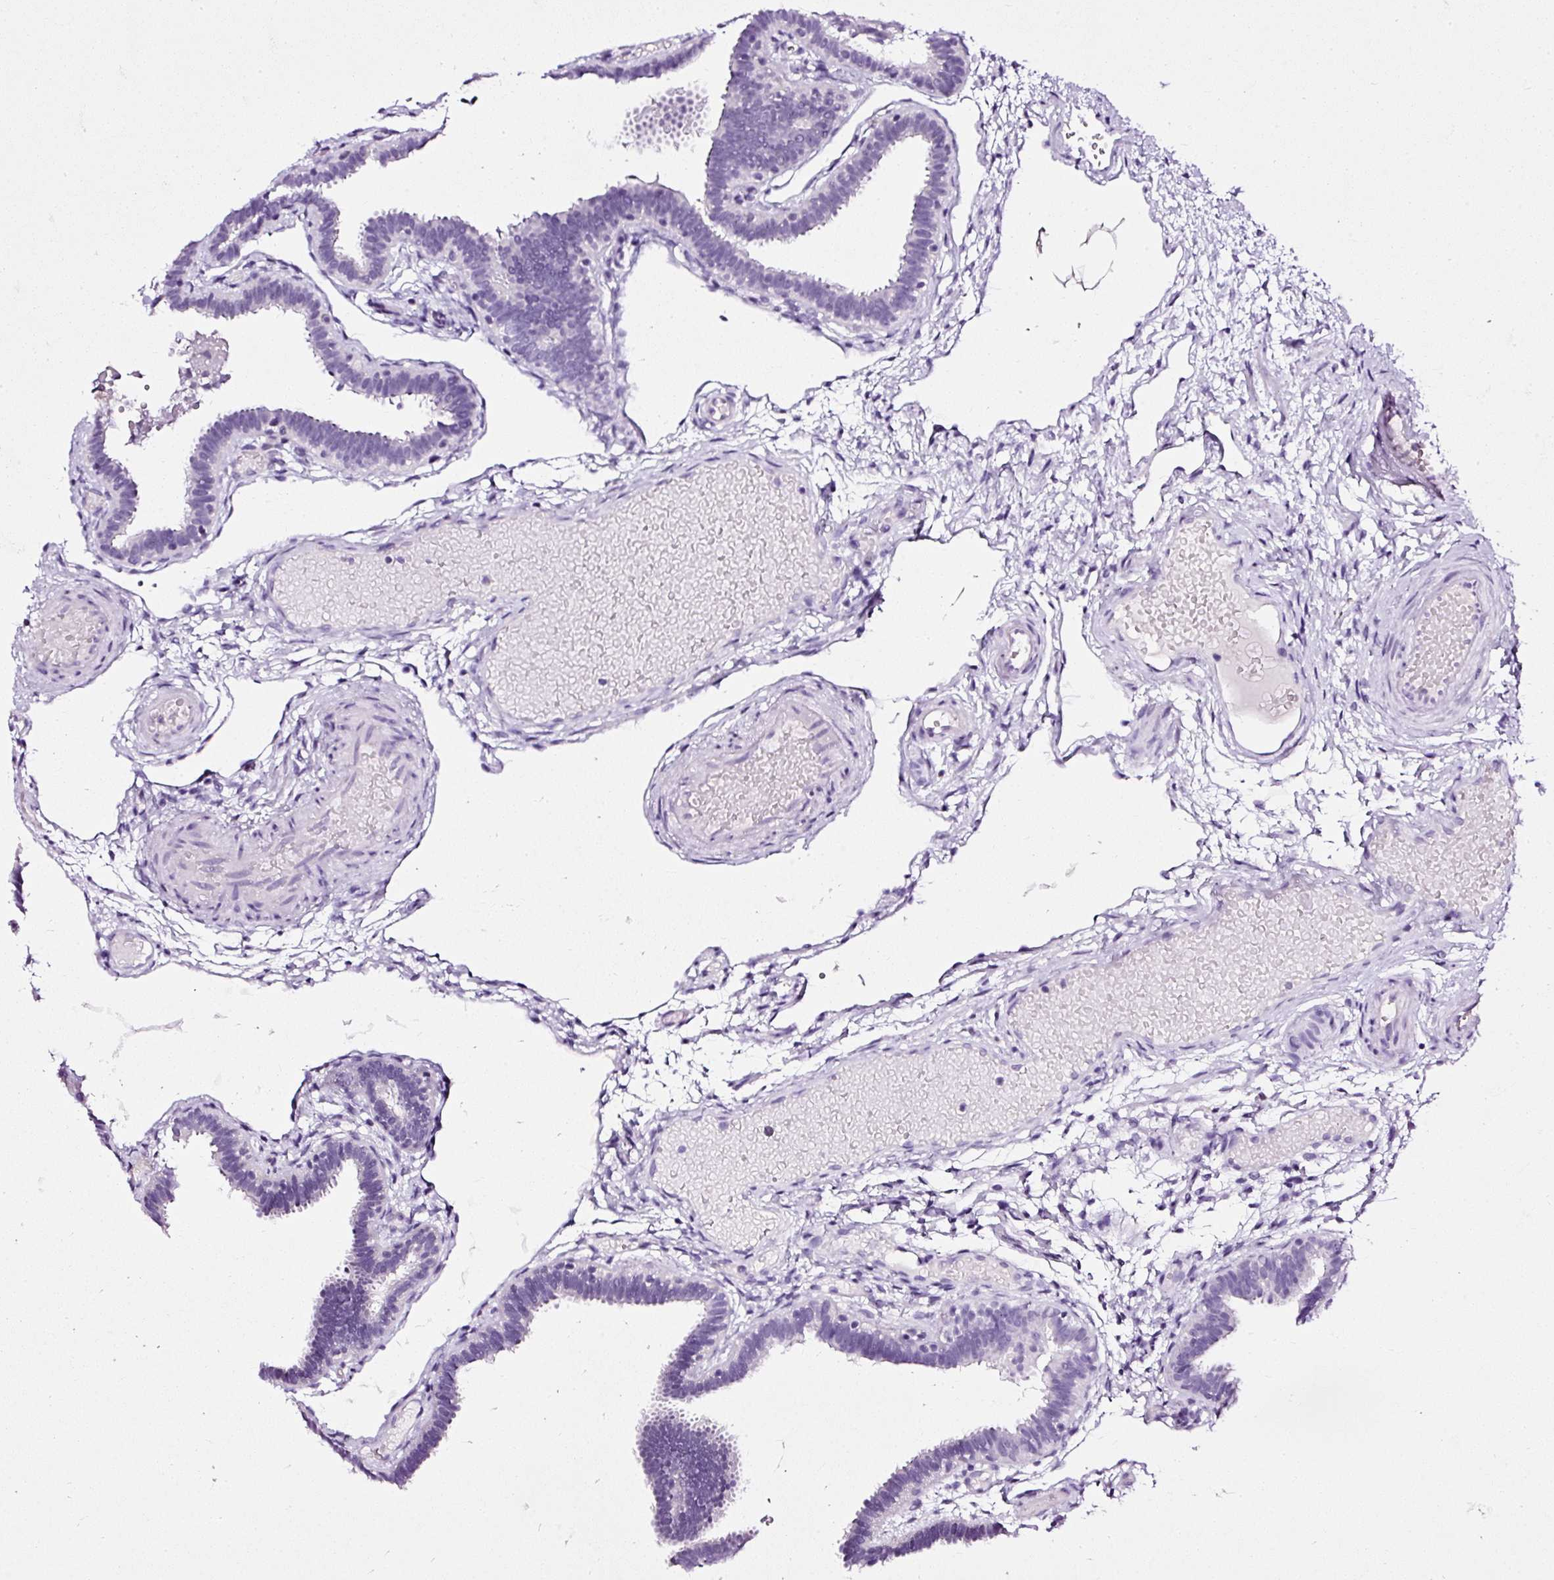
{"staining": {"intensity": "negative", "quantity": "none", "location": "none"}, "tissue": "fallopian tube", "cell_type": "Glandular cells", "image_type": "normal", "snomed": [{"axis": "morphology", "description": "Normal tissue, NOS"}, {"axis": "topography", "description": "Fallopian tube"}], "caption": "An IHC image of normal fallopian tube is shown. There is no staining in glandular cells of fallopian tube.", "gene": "ATP2A1", "patient": {"sex": "female", "age": 37}}